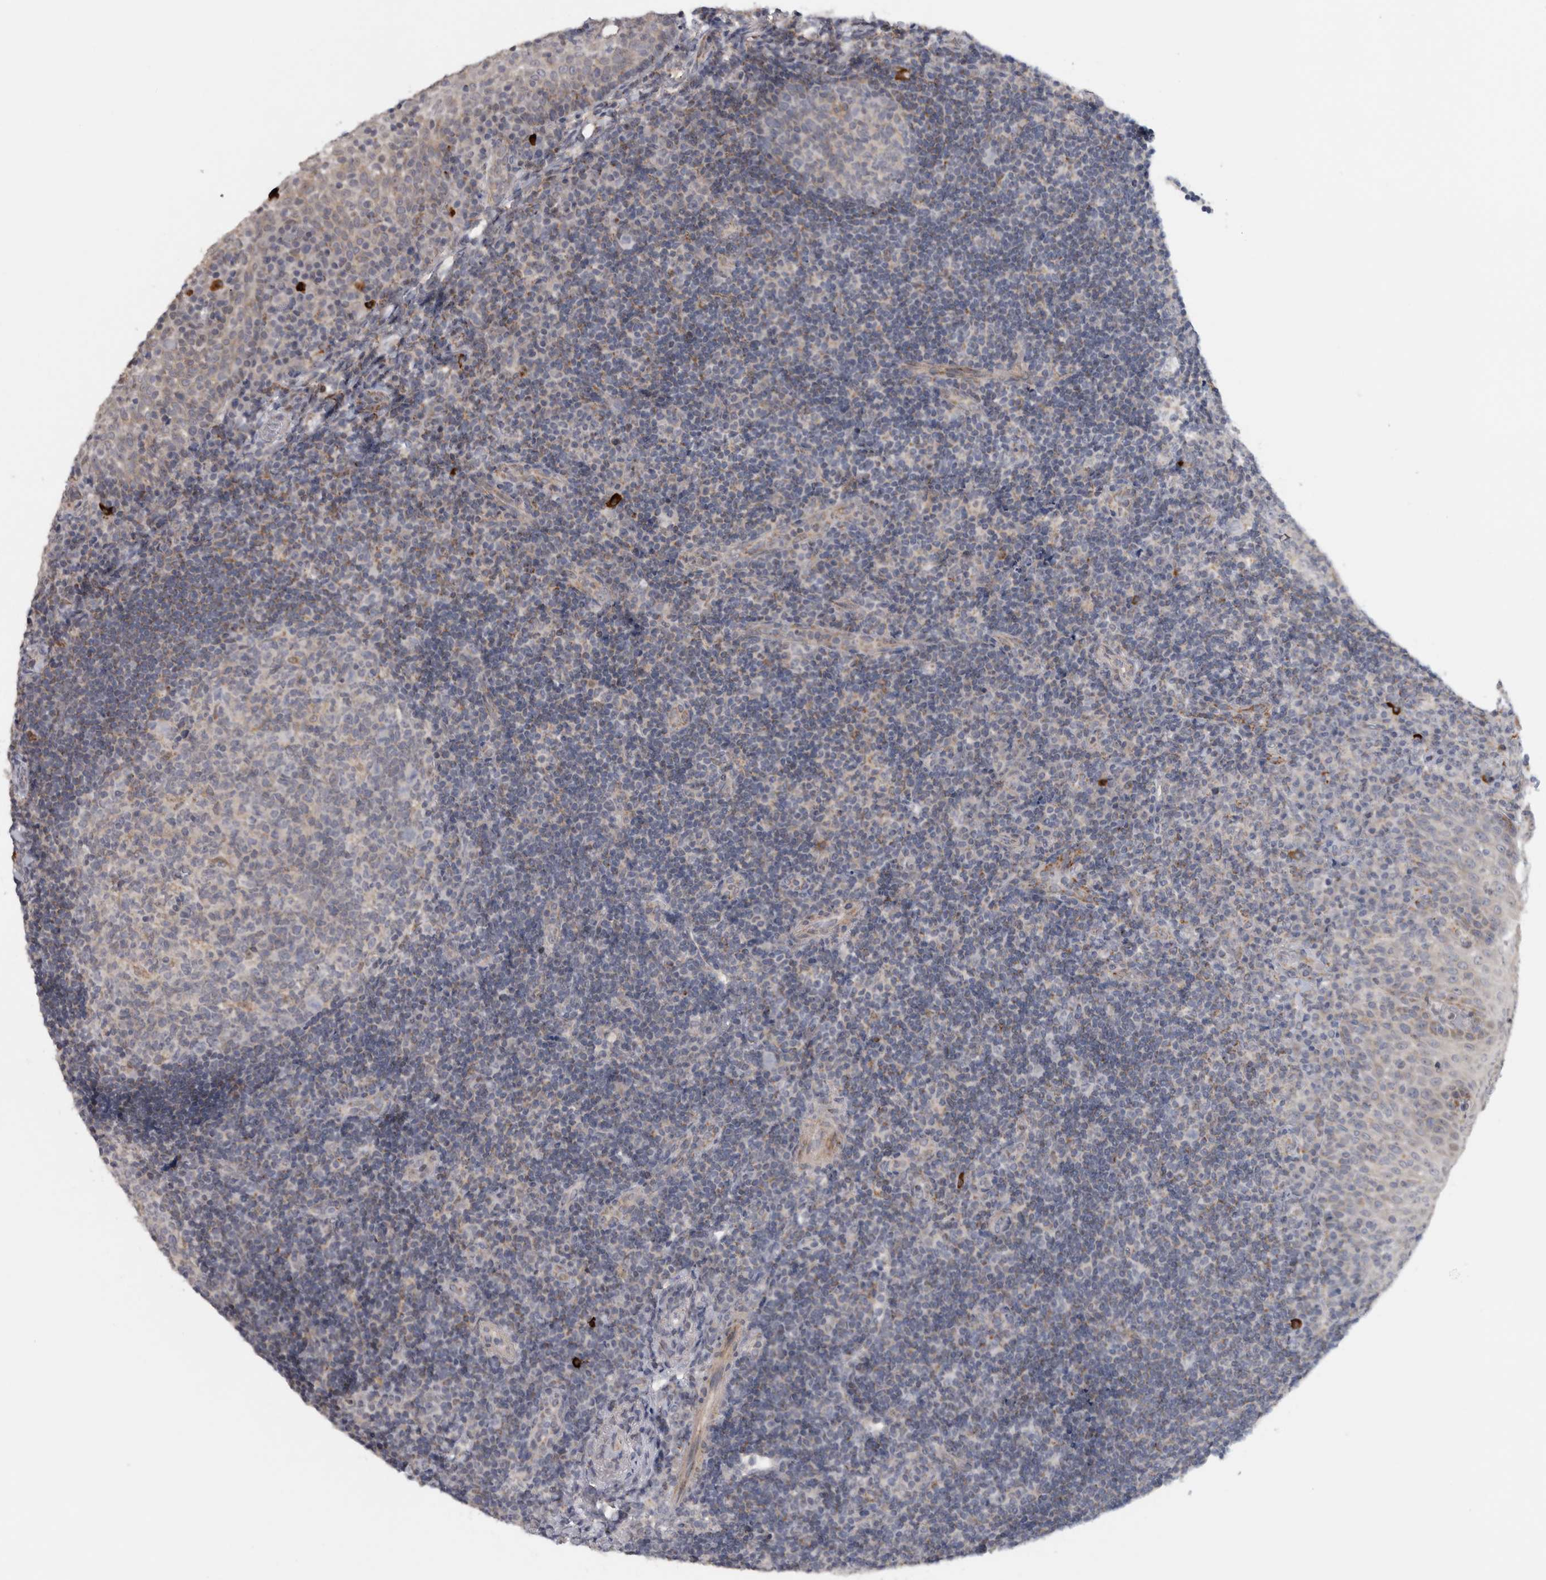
{"staining": {"intensity": "moderate", "quantity": "<25%", "location": "cytoplasmic/membranous"}, "tissue": "tonsil", "cell_type": "Germinal center cells", "image_type": "normal", "snomed": [{"axis": "morphology", "description": "Normal tissue, NOS"}, {"axis": "topography", "description": "Tonsil"}], "caption": "A low amount of moderate cytoplasmic/membranous staining is present in about <25% of germinal center cells in normal tonsil. Nuclei are stained in blue.", "gene": "RAB18", "patient": {"sex": "female", "age": 40}}